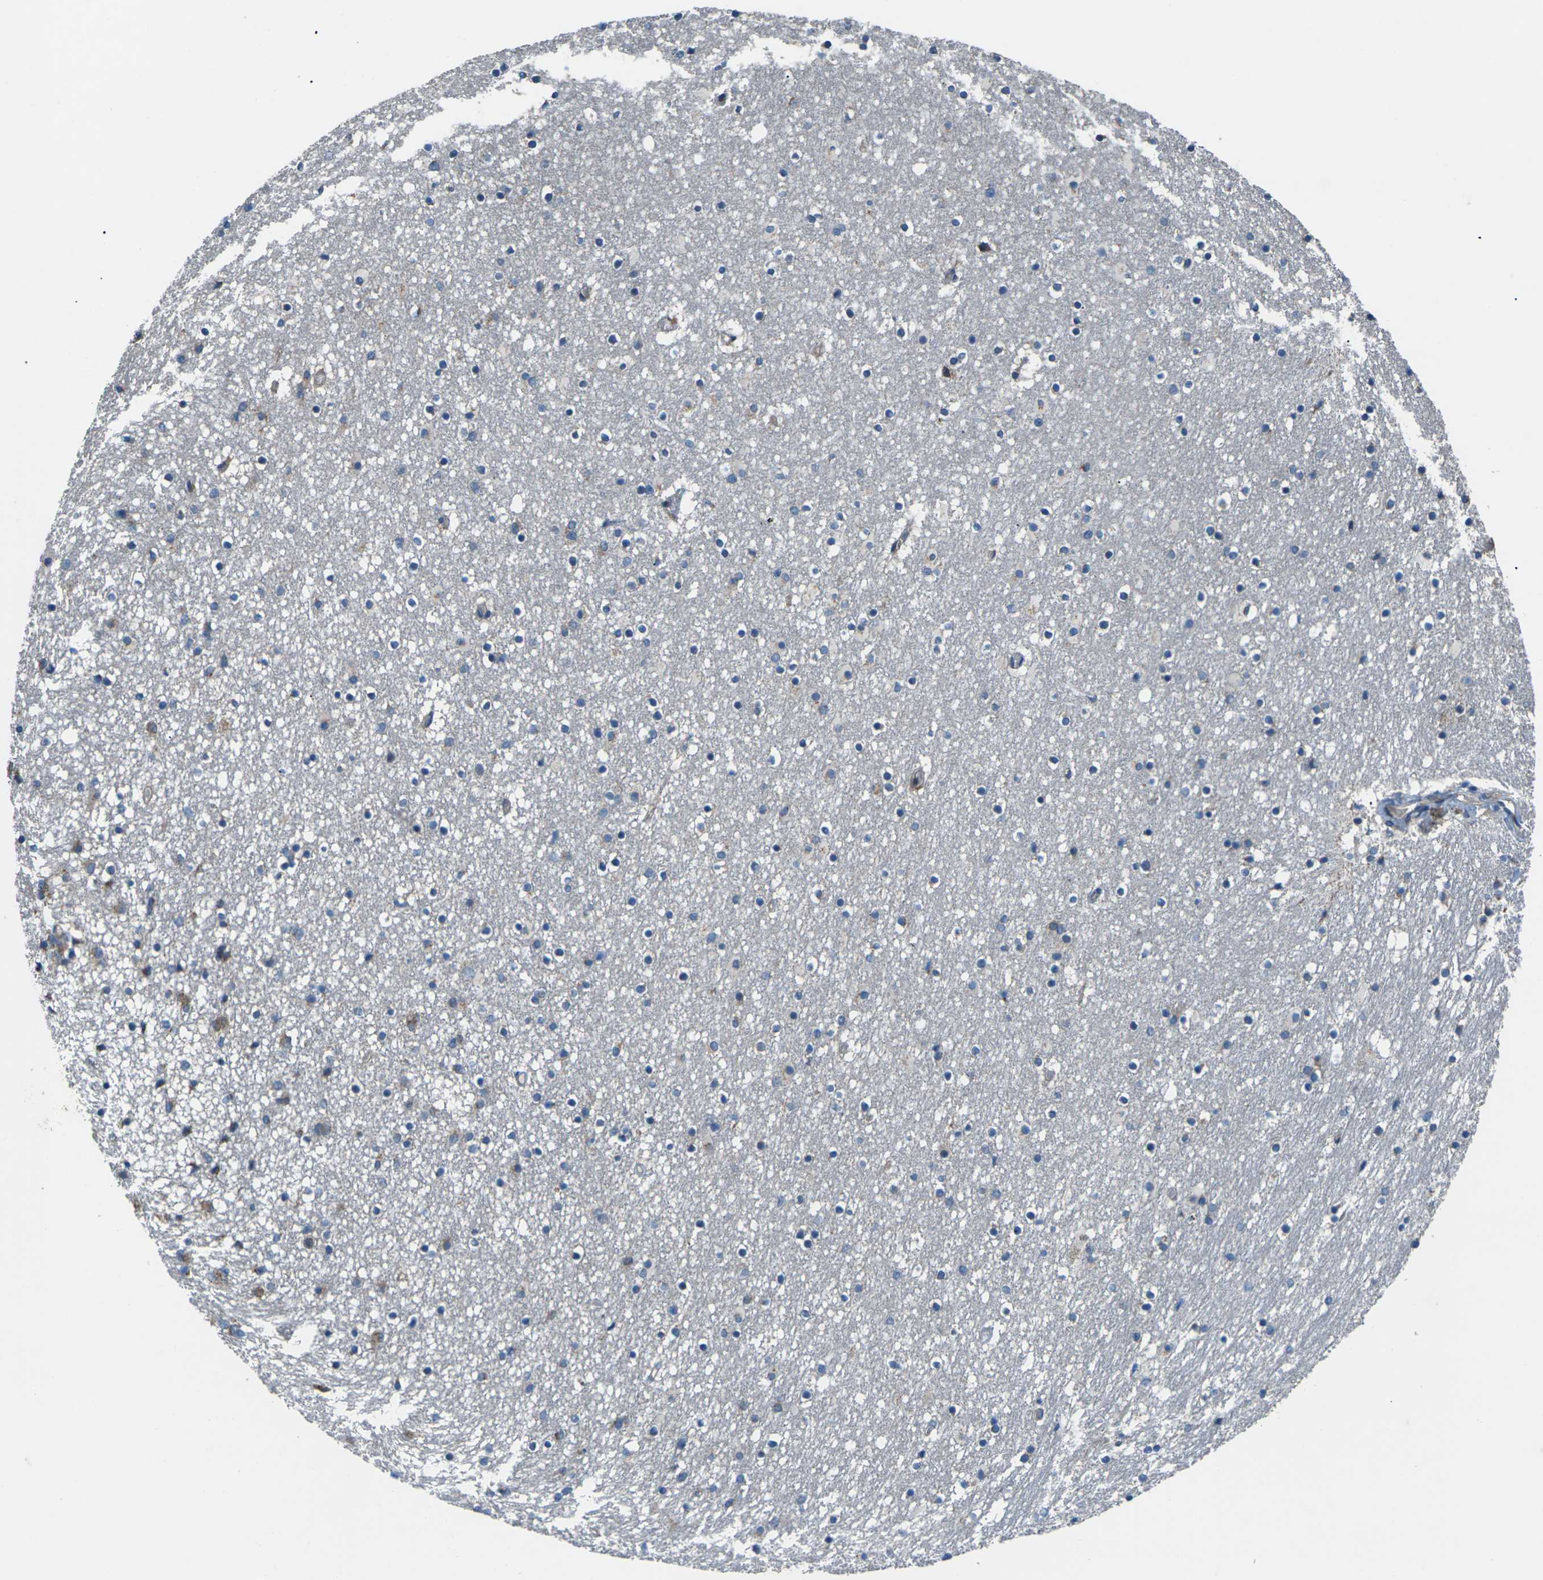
{"staining": {"intensity": "moderate", "quantity": "<25%", "location": "cytoplasmic/membranous"}, "tissue": "caudate", "cell_type": "Glial cells", "image_type": "normal", "snomed": [{"axis": "morphology", "description": "Normal tissue, NOS"}, {"axis": "topography", "description": "Lateral ventricle wall"}], "caption": "Caudate was stained to show a protein in brown. There is low levels of moderate cytoplasmic/membranous staining in approximately <25% of glial cells. Nuclei are stained in blue.", "gene": "GABRP", "patient": {"sex": "male", "age": 45}}